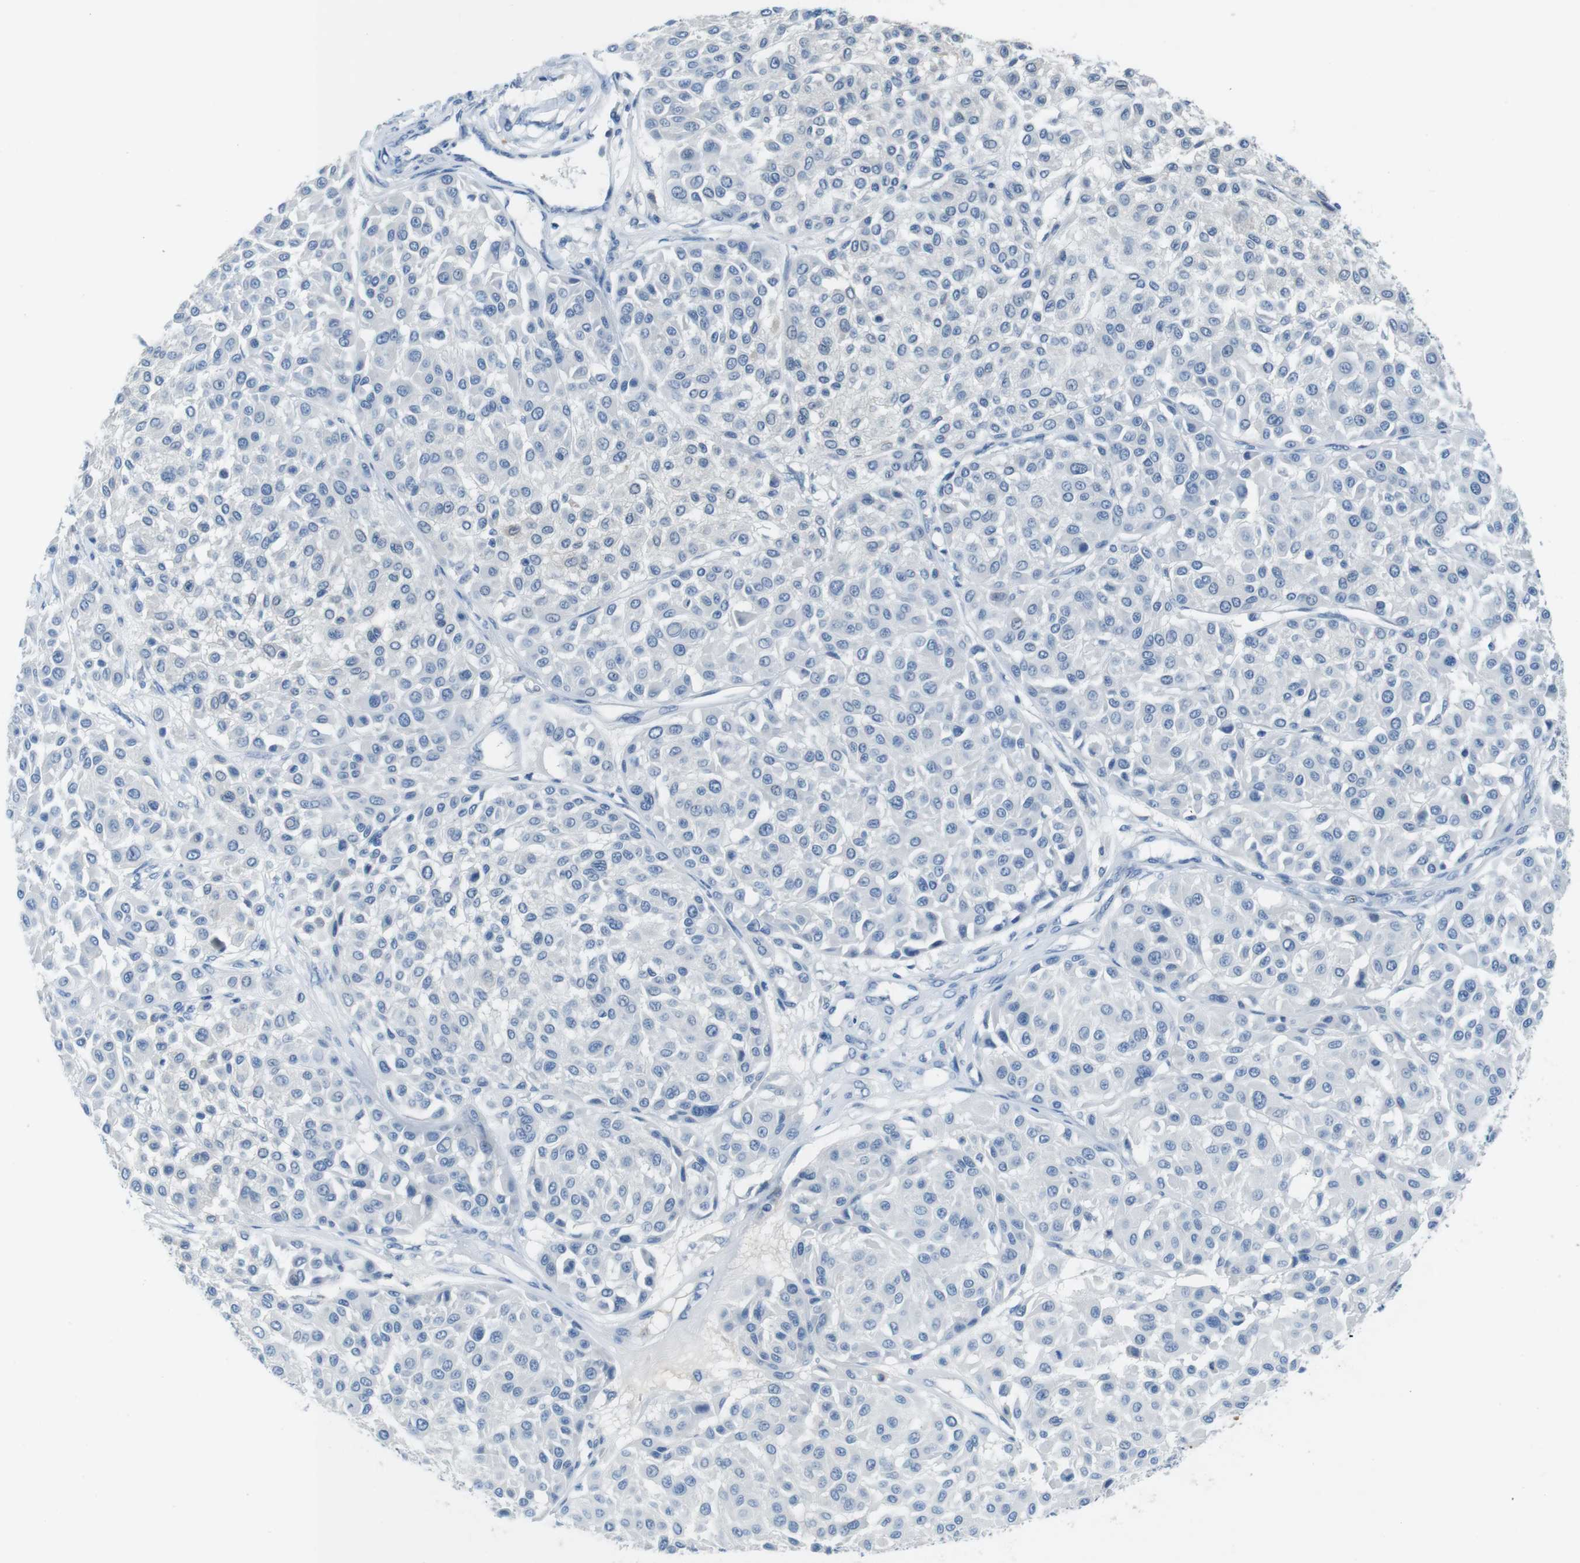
{"staining": {"intensity": "negative", "quantity": "none", "location": "none"}, "tissue": "melanoma", "cell_type": "Tumor cells", "image_type": "cancer", "snomed": [{"axis": "morphology", "description": "Malignant melanoma, Metastatic site"}, {"axis": "topography", "description": "Soft tissue"}], "caption": "This photomicrograph is of malignant melanoma (metastatic site) stained with immunohistochemistry (IHC) to label a protein in brown with the nuclei are counter-stained blue. There is no positivity in tumor cells. (Stains: DAB immunohistochemistry with hematoxylin counter stain, Microscopy: brightfield microscopy at high magnification).", "gene": "SLC35A3", "patient": {"sex": "male", "age": 41}}